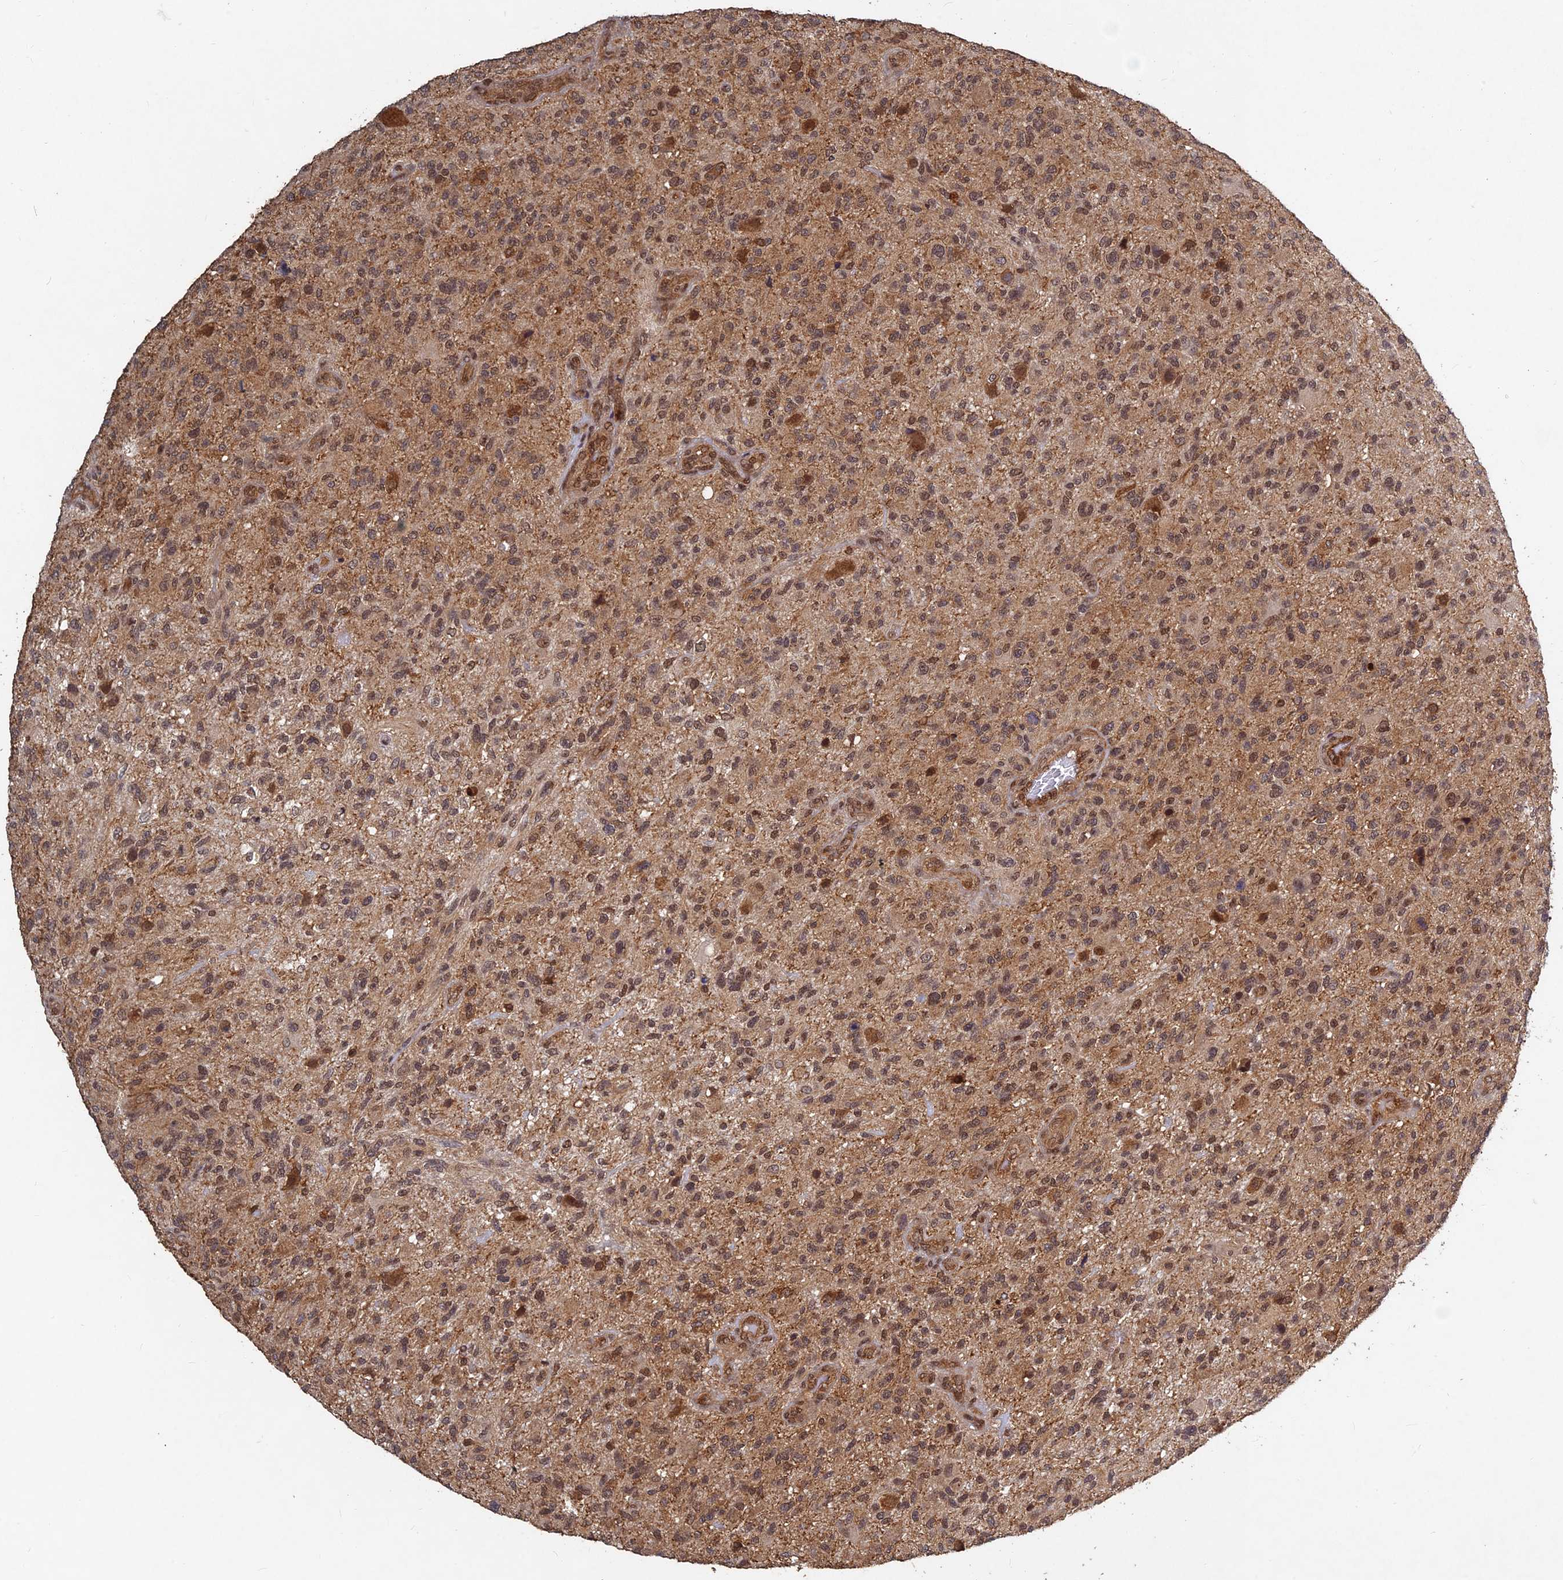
{"staining": {"intensity": "moderate", "quantity": ">75%", "location": "cytoplasmic/membranous,nuclear"}, "tissue": "glioma", "cell_type": "Tumor cells", "image_type": "cancer", "snomed": [{"axis": "morphology", "description": "Glioma, malignant, High grade"}, {"axis": "topography", "description": "Brain"}], "caption": "Glioma stained with a brown dye shows moderate cytoplasmic/membranous and nuclear positive expression in approximately >75% of tumor cells.", "gene": "FAM53C", "patient": {"sex": "male", "age": 47}}